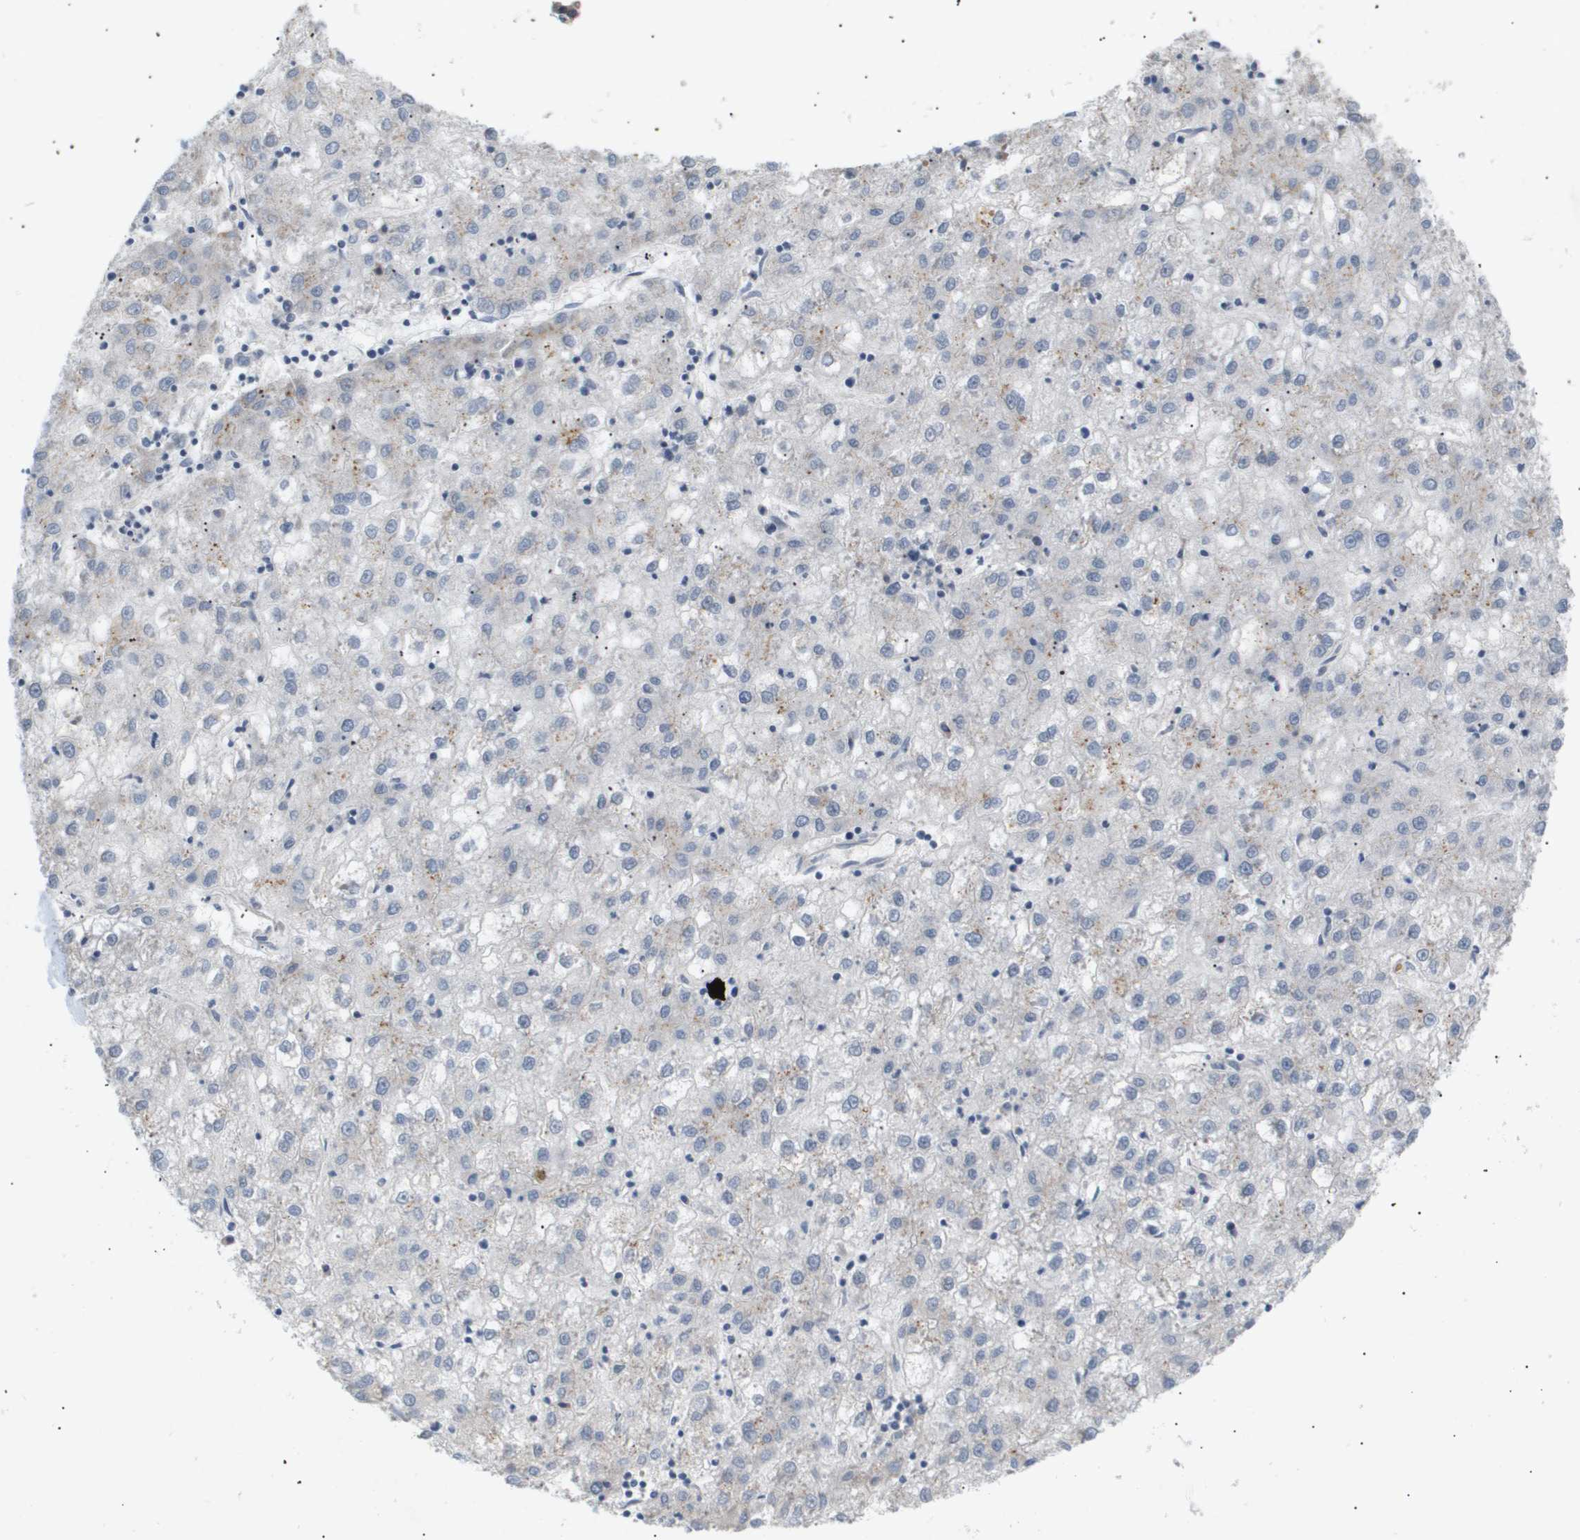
{"staining": {"intensity": "negative", "quantity": "none", "location": "none"}, "tissue": "liver cancer", "cell_type": "Tumor cells", "image_type": "cancer", "snomed": [{"axis": "morphology", "description": "Carcinoma, Hepatocellular, NOS"}, {"axis": "topography", "description": "Liver"}], "caption": "An image of liver cancer stained for a protein reveals no brown staining in tumor cells.", "gene": "CORO2B", "patient": {"sex": "male", "age": 72}}